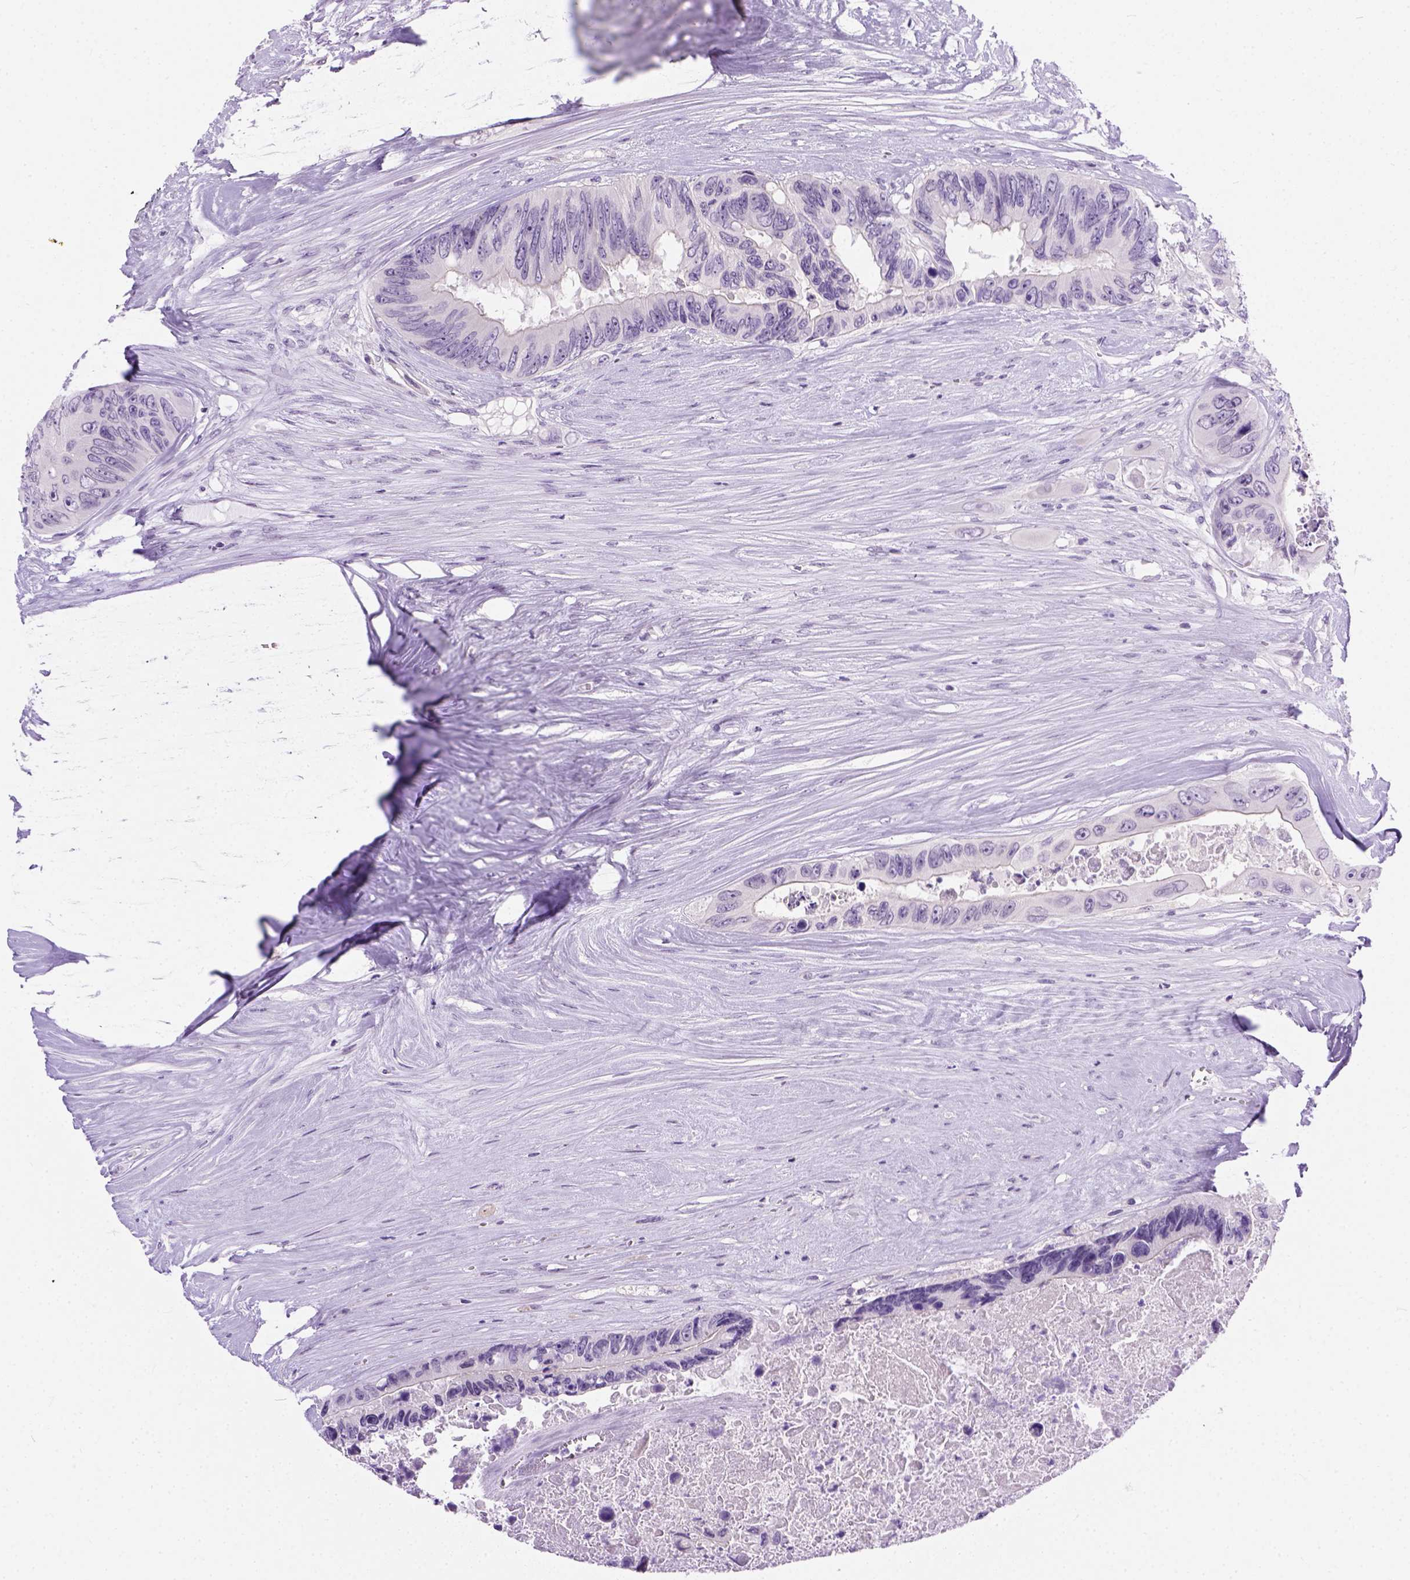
{"staining": {"intensity": "negative", "quantity": "none", "location": "none"}, "tissue": "colorectal cancer", "cell_type": "Tumor cells", "image_type": "cancer", "snomed": [{"axis": "morphology", "description": "Adenocarcinoma, NOS"}, {"axis": "topography", "description": "Colon"}], "caption": "Protein analysis of colorectal cancer (adenocarcinoma) exhibits no significant staining in tumor cells. (DAB (3,3'-diaminobenzidine) immunohistochemistry (IHC) with hematoxylin counter stain).", "gene": "FAM184B", "patient": {"sex": "female", "age": 48}}